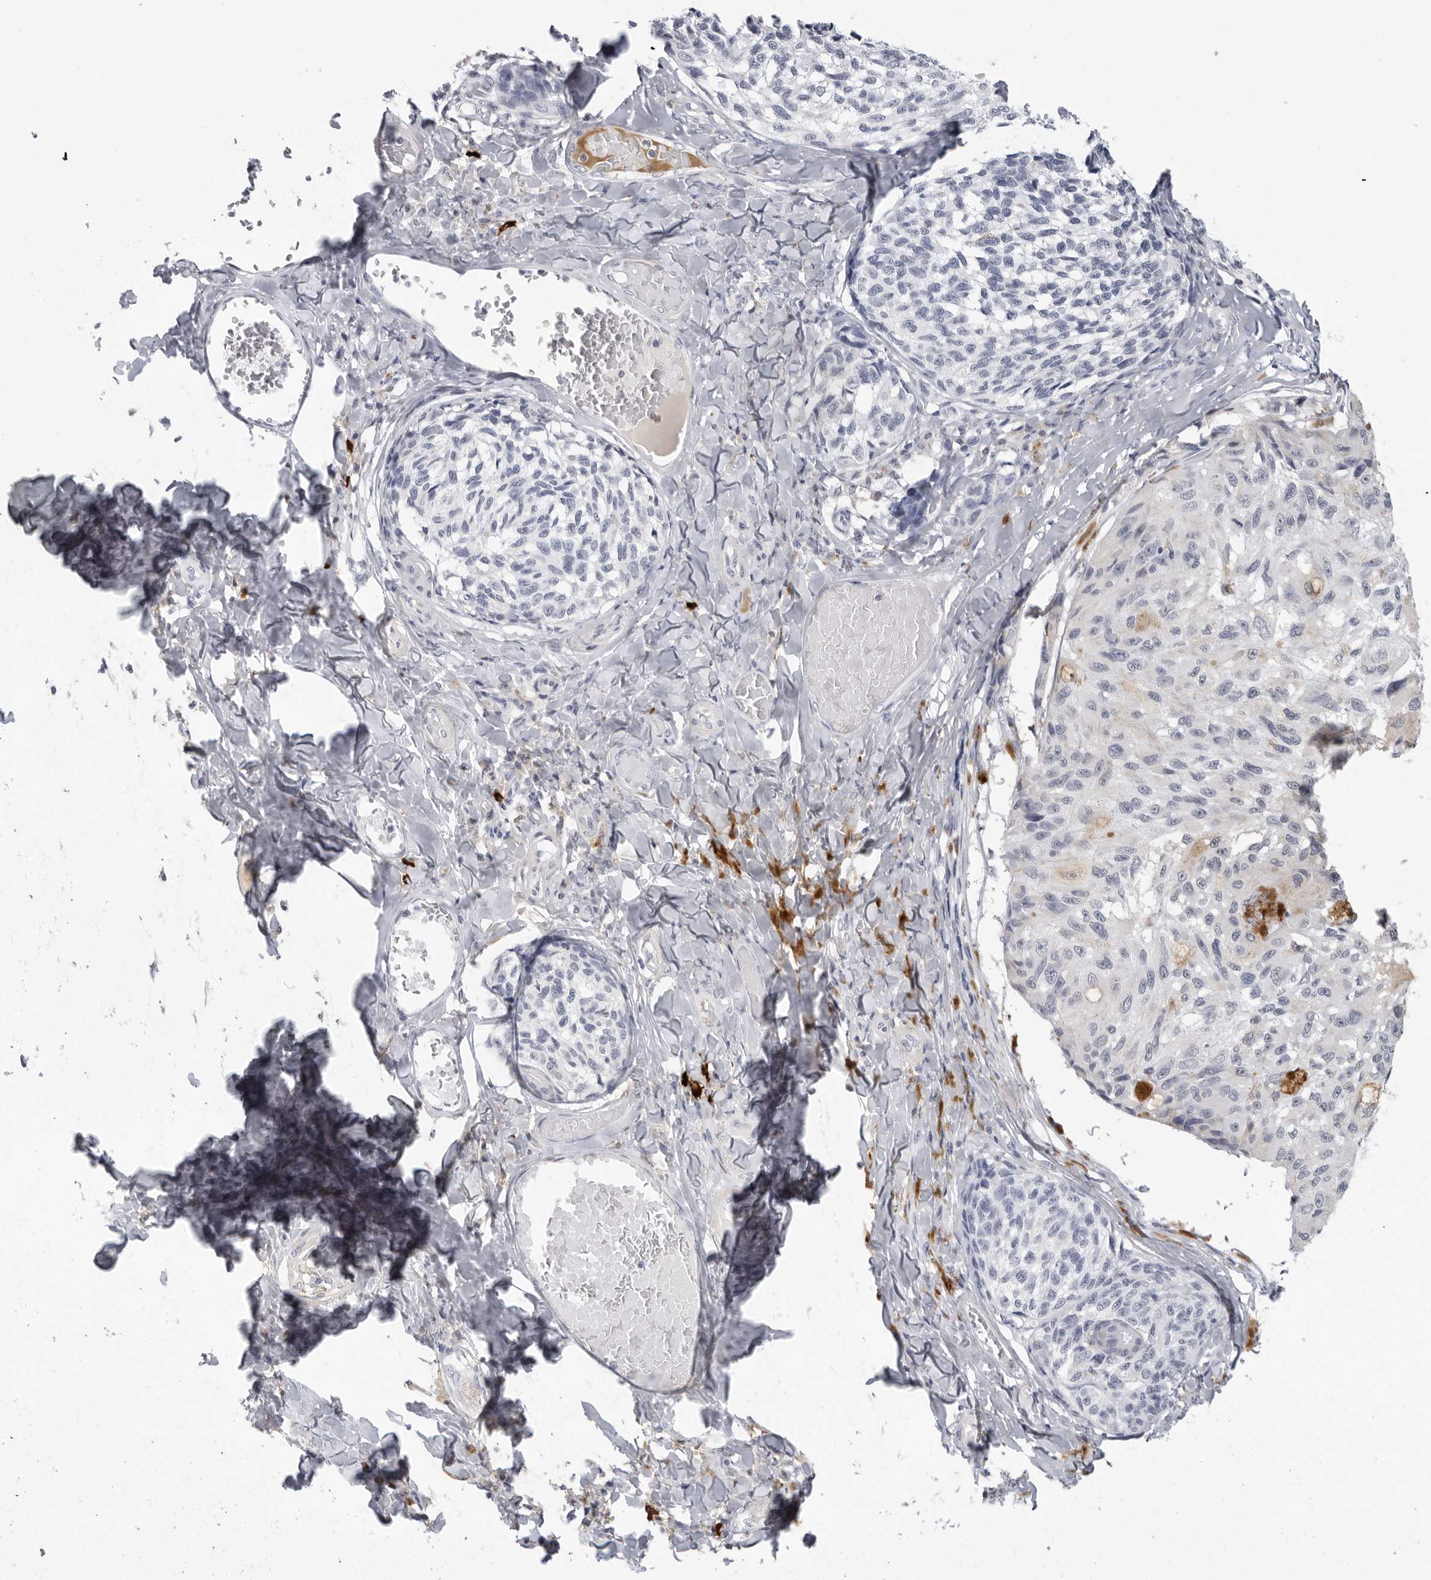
{"staining": {"intensity": "negative", "quantity": "none", "location": "none"}, "tissue": "melanoma", "cell_type": "Tumor cells", "image_type": "cancer", "snomed": [{"axis": "morphology", "description": "Malignant melanoma, NOS"}, {"axis": "topography", "description": "Skin"}], "caption": "Protein analysis of melanoma reveals no significant positivity in tumor cells.", "gene": "ZNF502", "patient": {"sex": "female", "age": 73}}